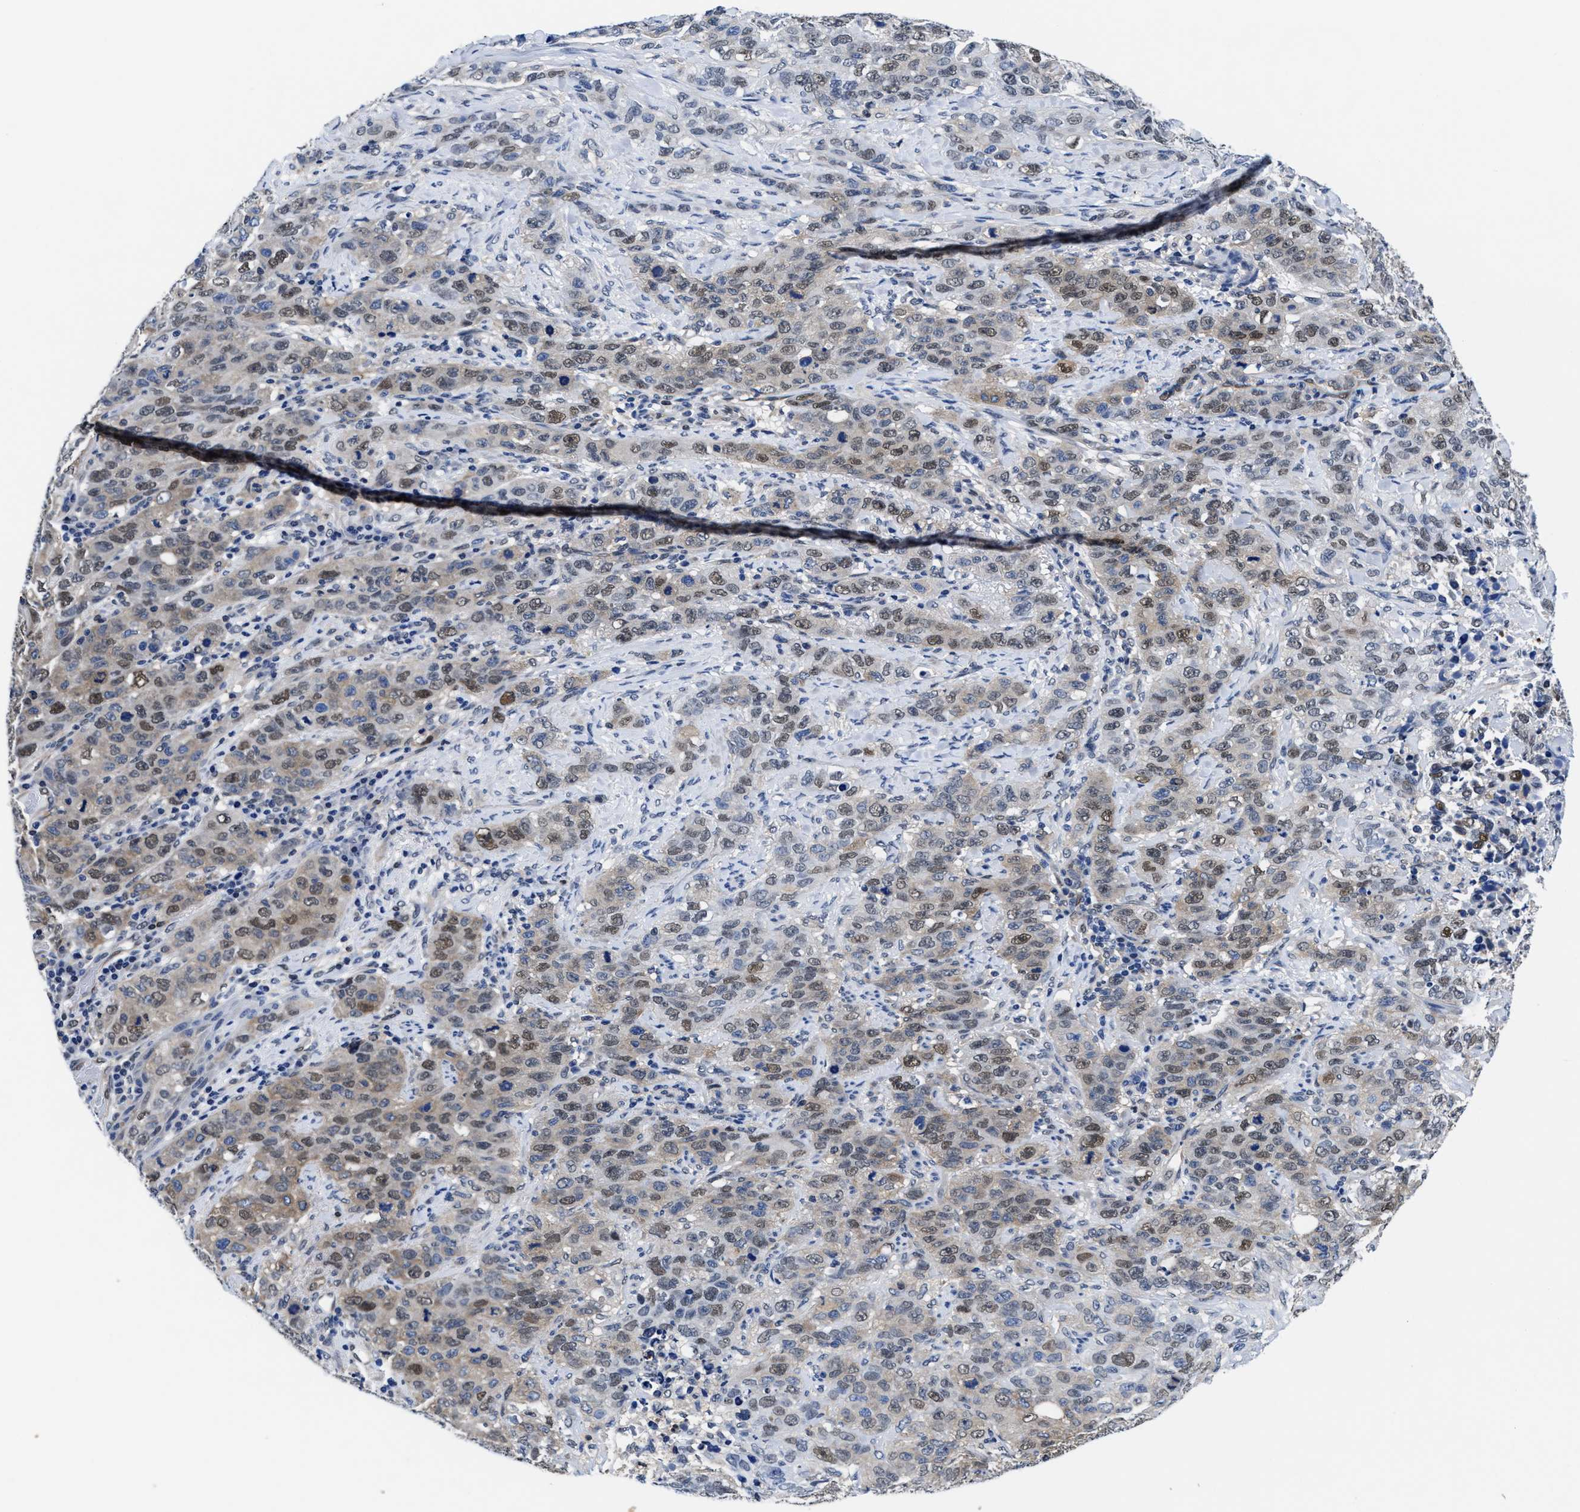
{"staining": {"intensity": "weak", "quantity": "25%-75%", "location": "nuclear"}, "tissue": "stomach cancer", "cell_type": "Tumor cells", "image_type": "cancer", "snomed": [{"axis": "morphology", "description": "Adenocarcinoma, NOS"}, {"axis": "topography", "description": "Stomach"}], "caption": "A low amount of weak nuclear positivity is appreciated in approximately 25%-75% of tumor cells in stomach adenocarcinoma tissue. The staining is performed using DAB (3,3'-diaminobenzidine) brown chromogen to label protein expression. The nuclei are counter-stained blue using hematoxylin.", "gene": "ACLY", "patient": {"sex": "male", "age": 48}}